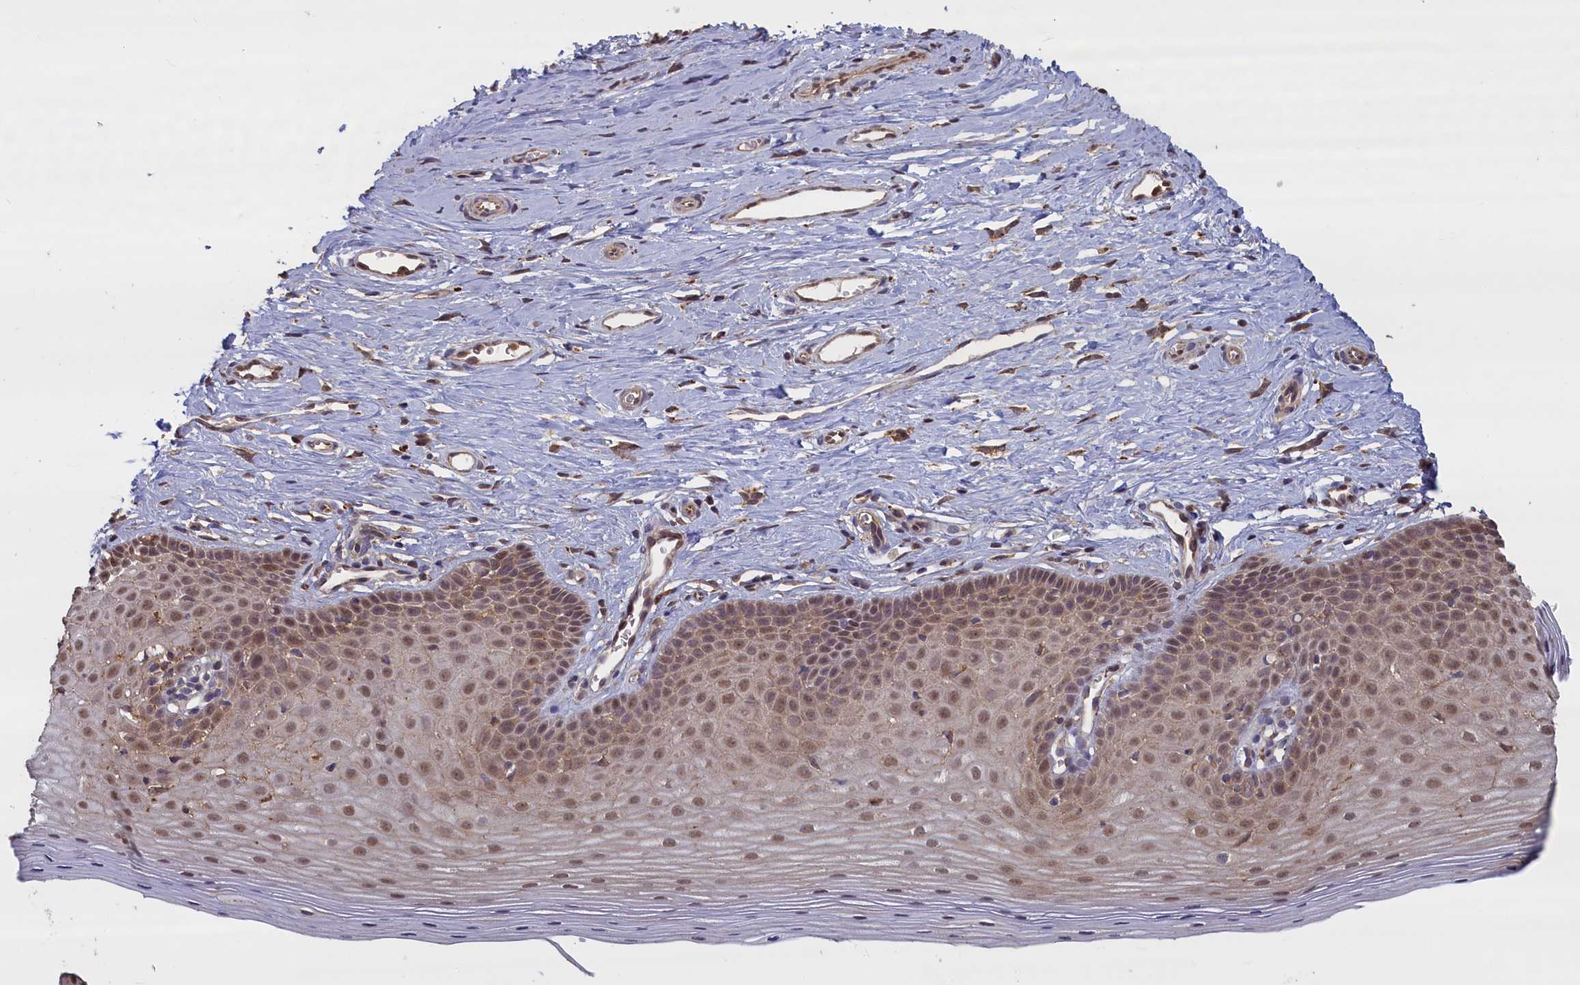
{"staining": {"intensity": "moderate", "quantity": ">75%", "location": "cytoplasmic/membranous,nuclear"}, "tissue": "cervix", "cell_type": "Glandular cells", "image_type": "normal", "snomed": [{"axis": "morphology", "description": "Normal tissue, NOS"}, {"axis": "topography", "description": "Cervix"}], "caption": "The image shows immunohistochemical staining of normal cervix. There is moderate cytoplasmic/membranous,nuclear staining is appreciated in approximately >75% of glandular cells.", "gene": "UCHL3", "patient": {"sex": "female", "age": 36}}